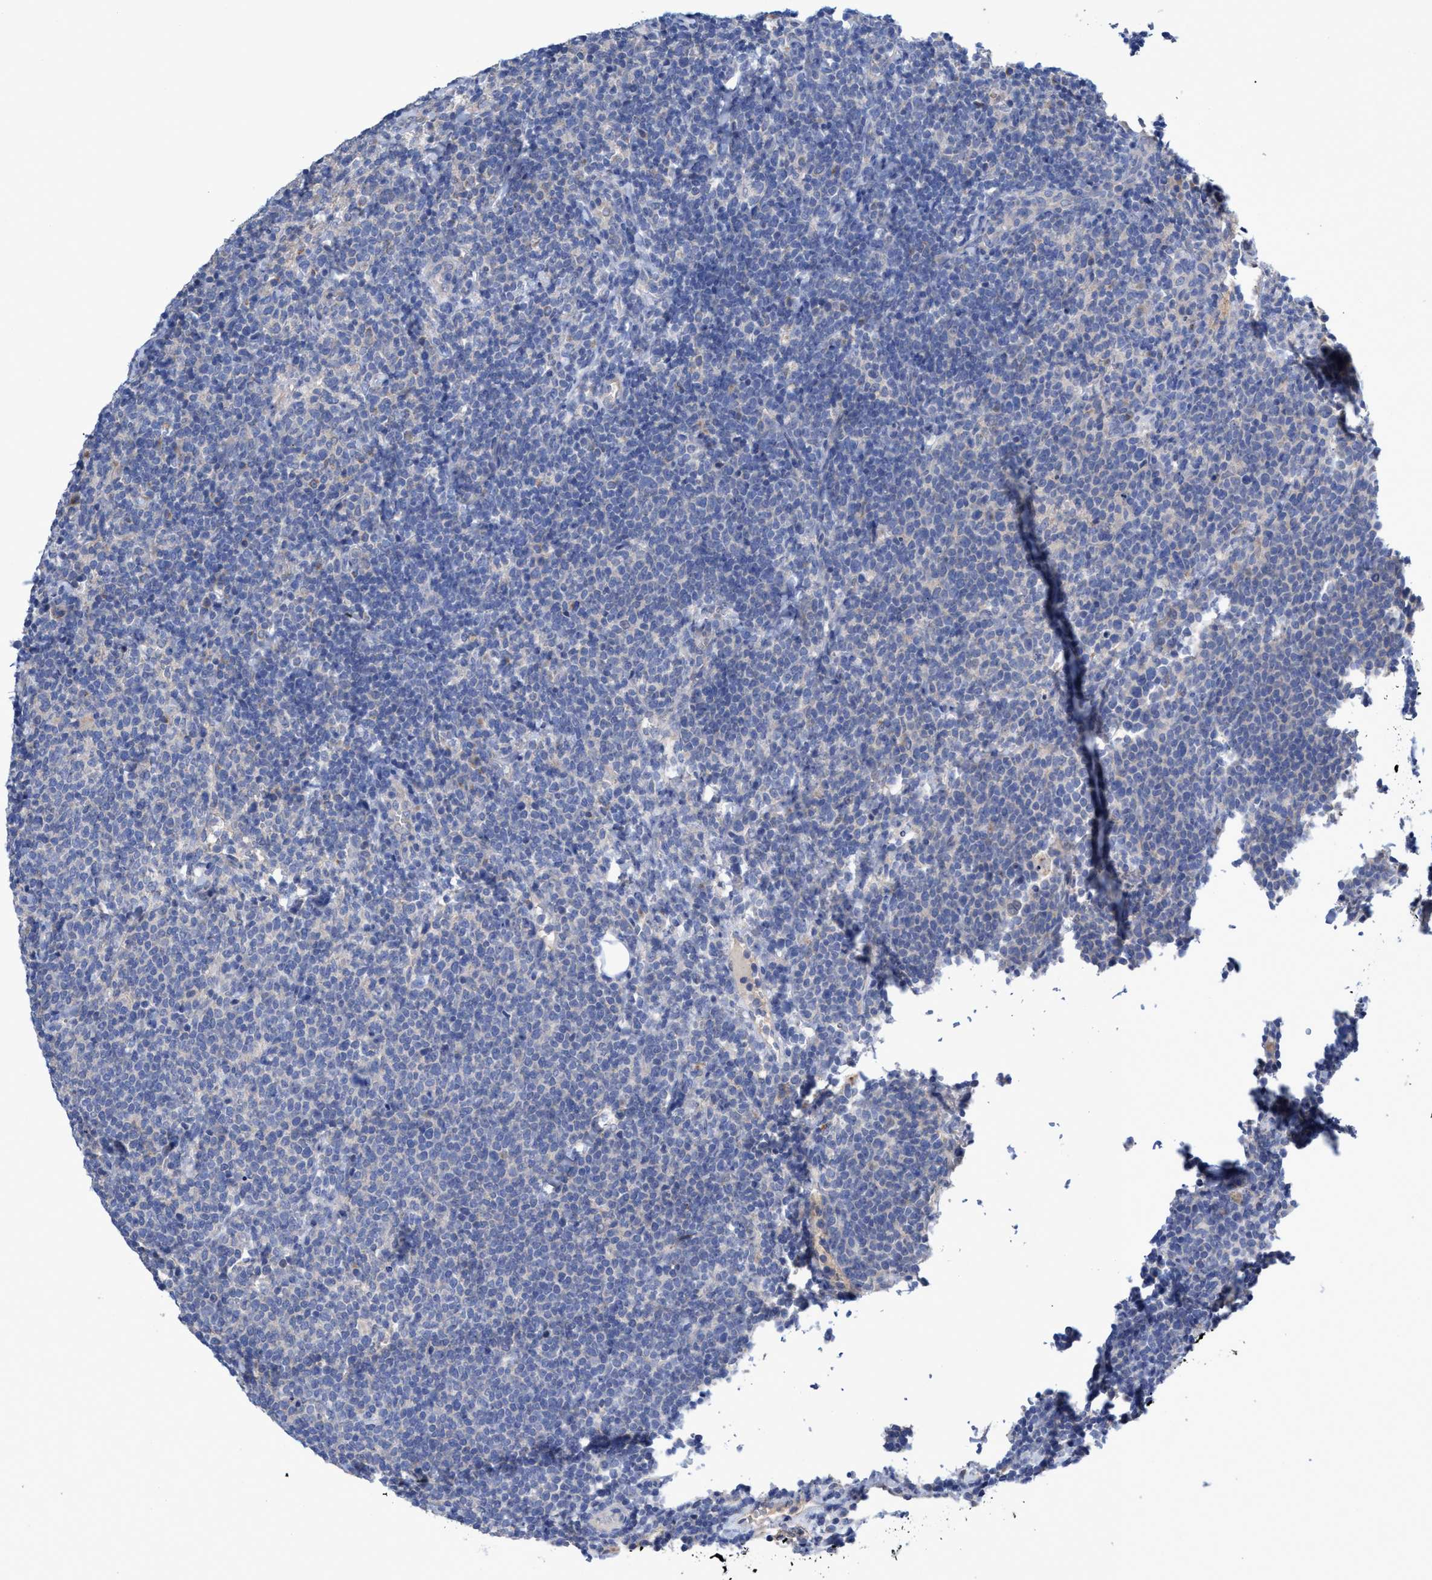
{"staining": {"intensity": "negative", "quantity": "none", "location": "none"}, "tissue": "lymphoma", "cell_type": "Tumor cells", "image_type": "cancer", "snomed": [{"axis": "morphology", "description": "Malignant lymphoma, non-Hodgkin's type, High grade"}, {"axis": "topography", "description": "Lymph node"}], "caption": "DAB (3,3'-diaminobenzidine) immunohistochemical staining of lymphoma exhibits no significant staining in tumor cells.", "gene": "SVEP1", "patient": {"sex": "male", "age": 61}}